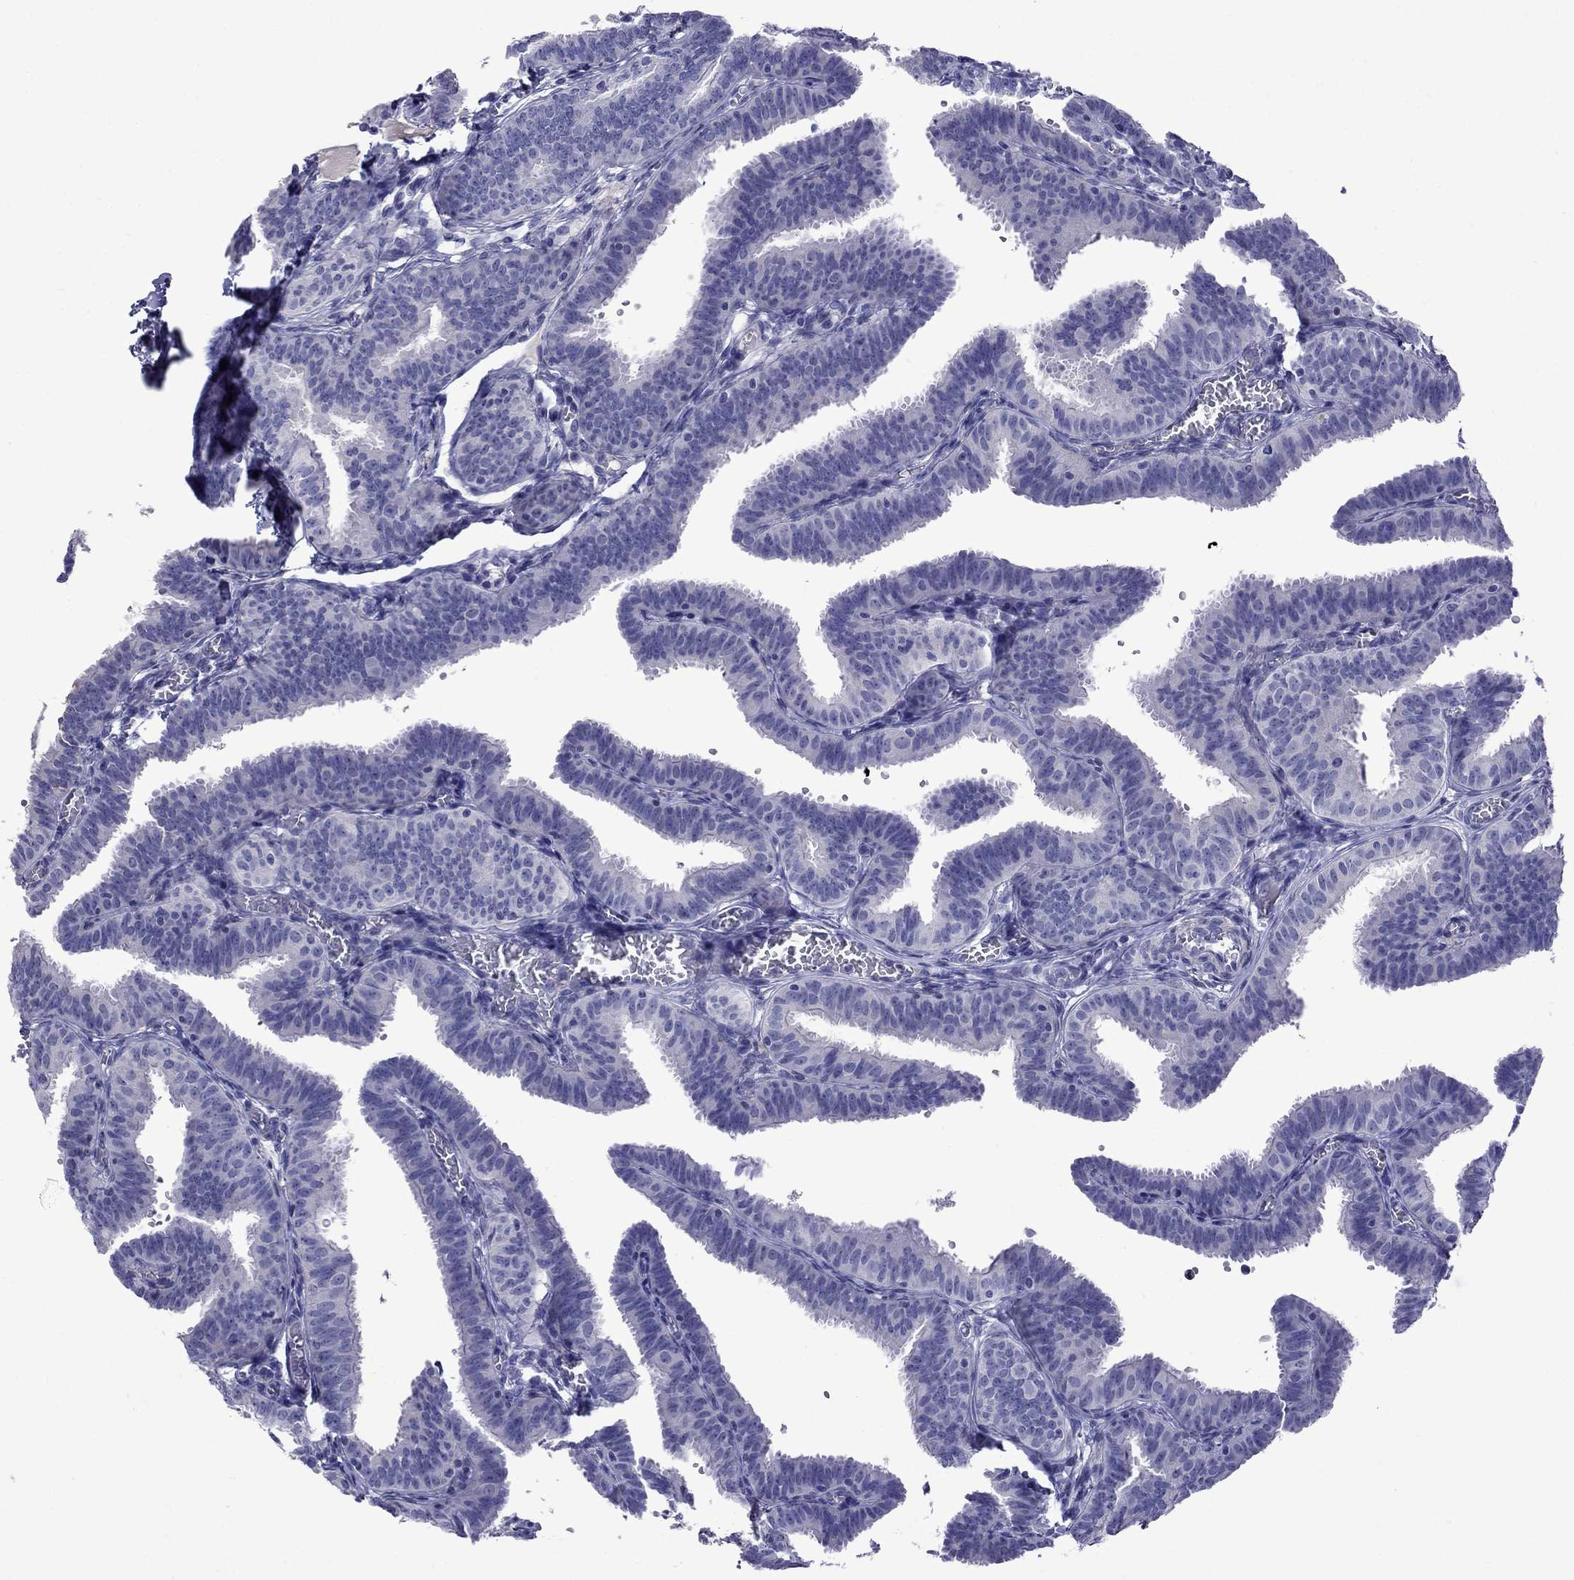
{"staining": {"intensity": "negative", "quantity": "none", "location": "none"}, "tissue": "fallopian tube", "cell_type": "Glandular cells", "image_type": "normal", "snomed": [{"axis": "morphology", "description": "Normal tissue, NOS"}, {"axis": "topography", "description": "Fallopian tube"}], "caption": "The photomicrograph demonstrates no significant positivity in glandular cells of fallopian tube.", "gene": "STAR", "patient": {"sex": "female", "age": 25}}